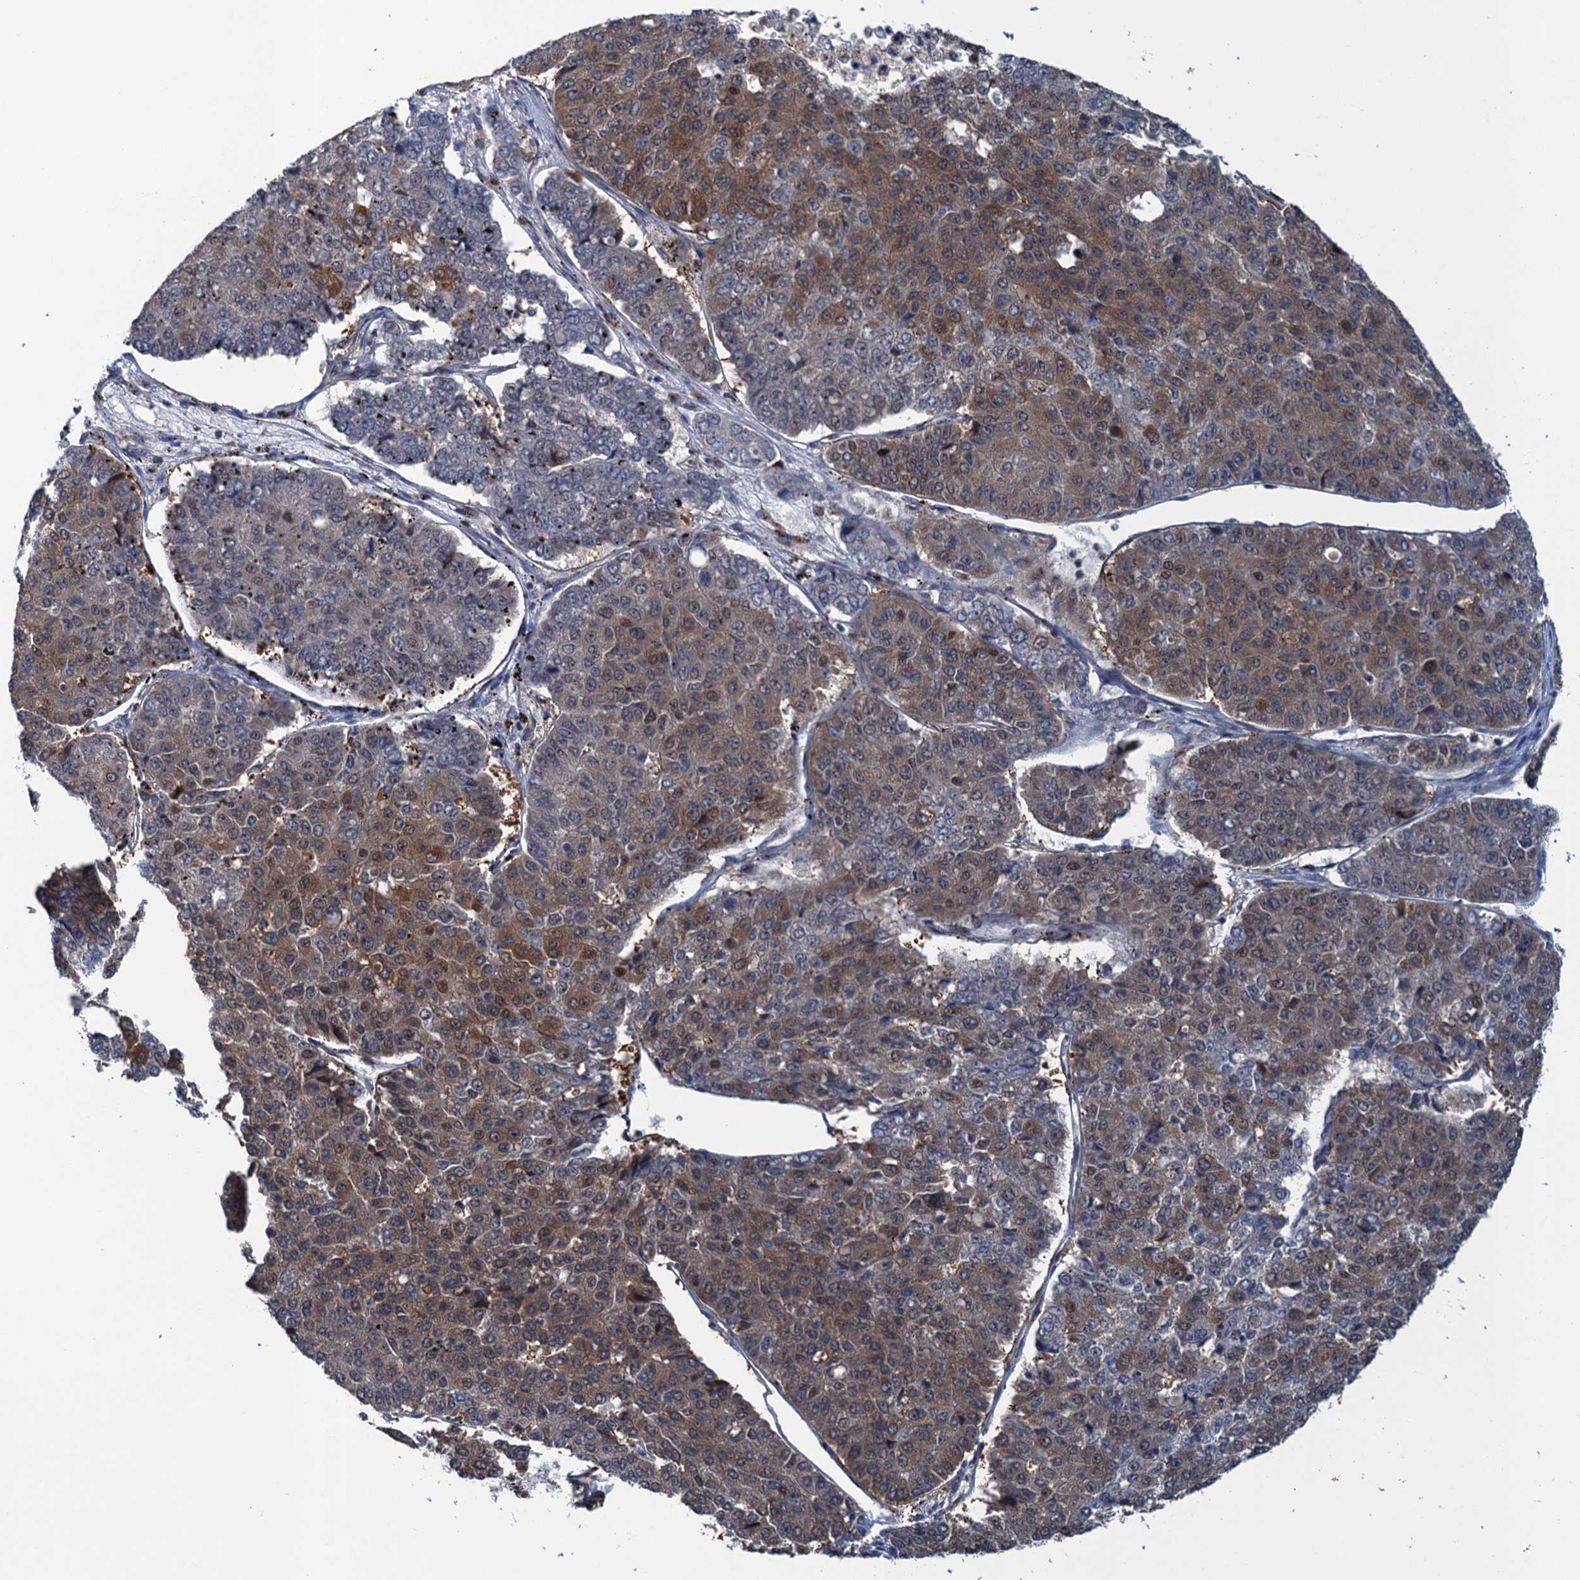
{"staining": {"intensity": "moderate", "quantity": "25%-75%", "location": "cytoplasmic/membranous"}, "tissue": "pancreatic cancer", "cell_type": "Tumor cells", "image_type": "cancer", "snomed": [{"axis": "morphology", "description": "Adenocarcinoma, NOS"}, {"axis": "topography", "description": "Pancreas"}], "caption": "The image demonstrates a brown stain indicating the presence of a protein in the cytoplasmic/membranous of tumor cells in adenocarcinoma (pancreatic).", "gene": "RNF165", "patient": {"sex": "male", "age": 50}}